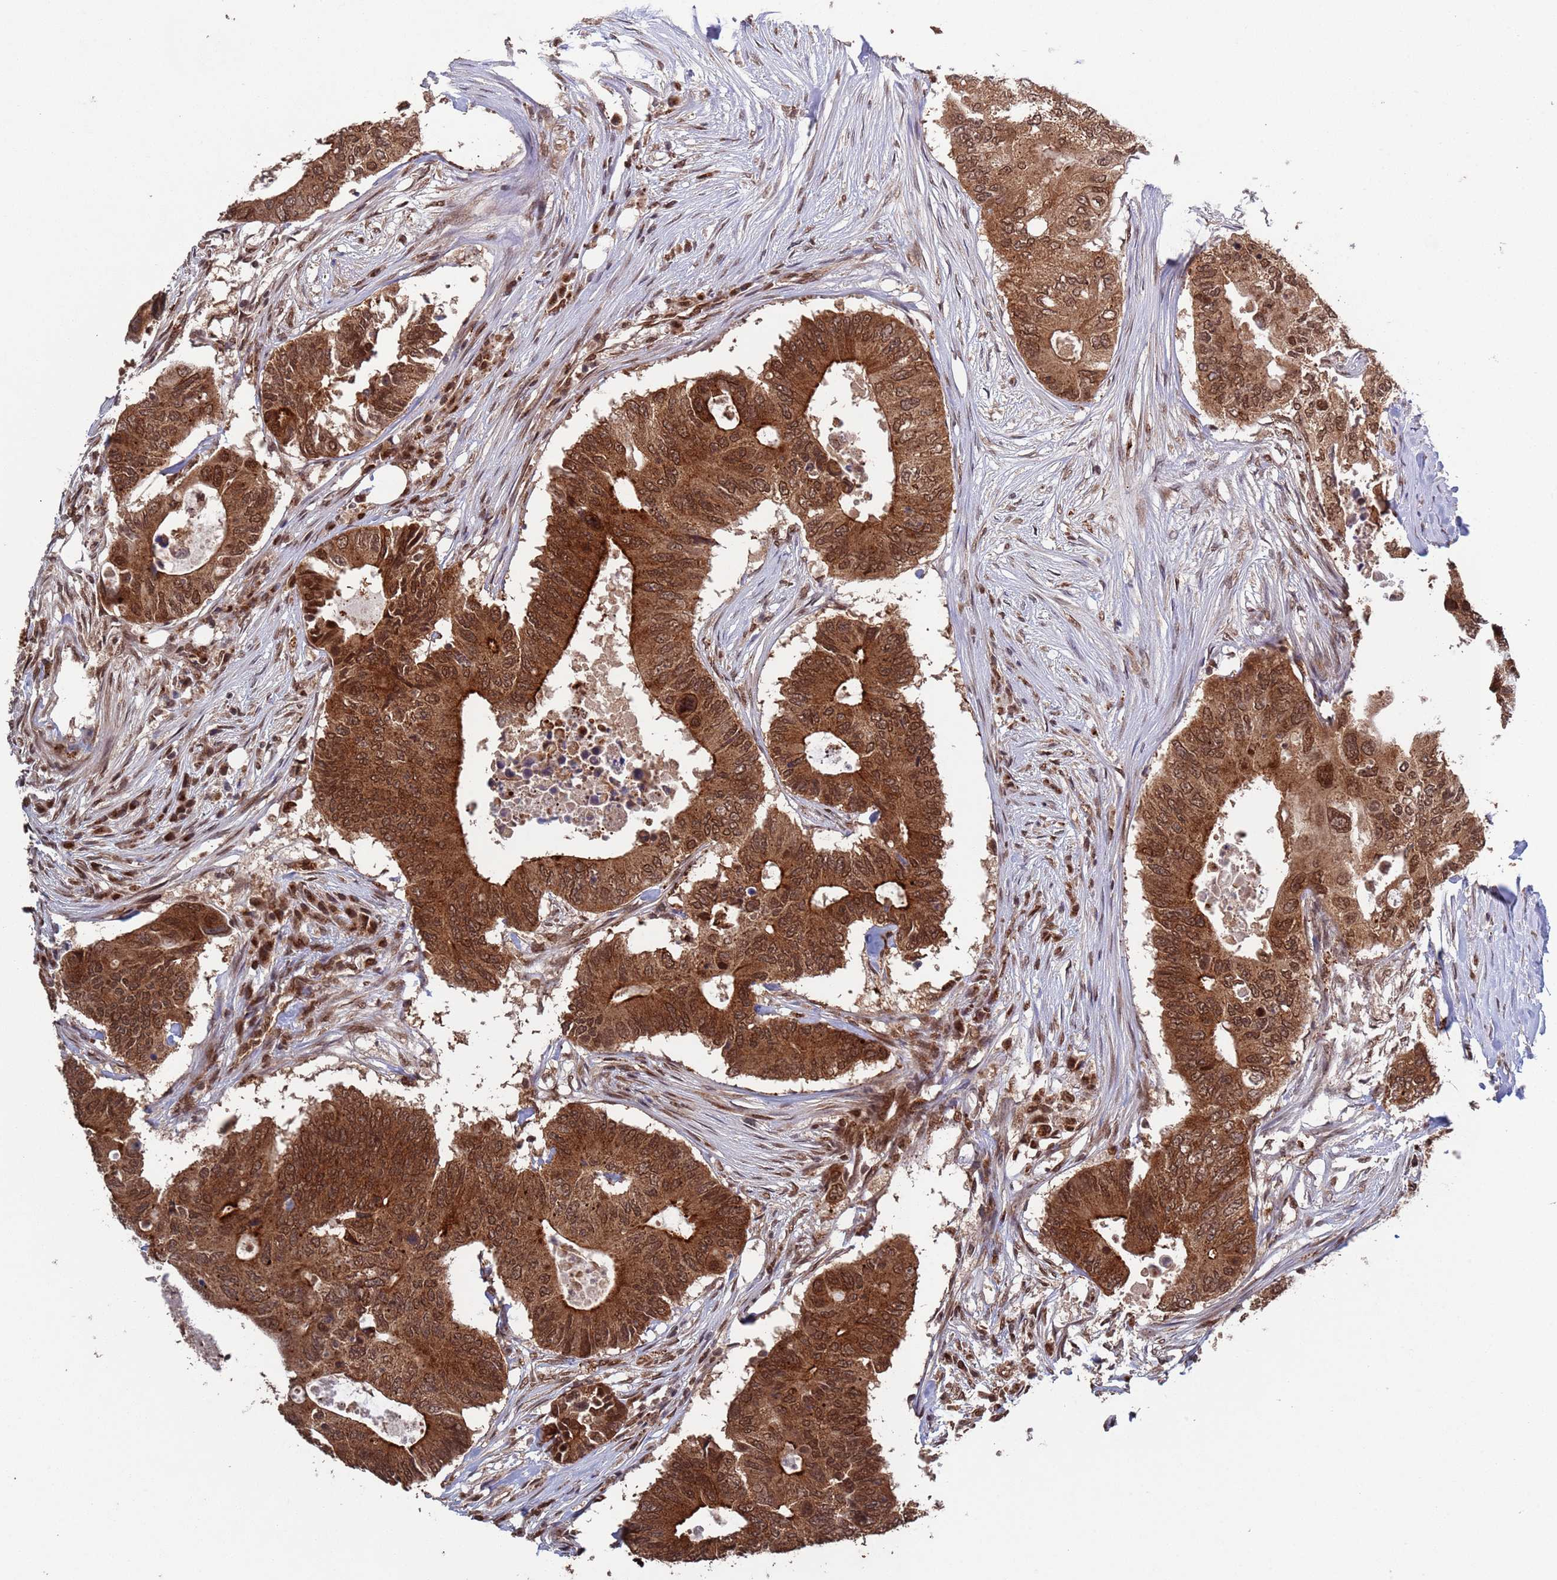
{"staining": {"intensity": "moderate", "quantity": ">75%", "location": "cytoplasmic/membranous,nuclear"}, "tissue": "colorectal cancer", "cell_type": "Tumor cells", "image_type": "cancer", "snomed": [{"axis": "morphology", "description": "Adenocarcinoma, NOS"}, {"axis": "topography", "description": "Colon"}], "caption": "Tumor cells reveal medium levels of moderate cytoplasmic/membranous and nuclear staining in approximately >75% of cells in colorectal cancer (adenocarcinoma).", "gene": "FUBP3", "patient": {"sex": "male", "age": 71}}